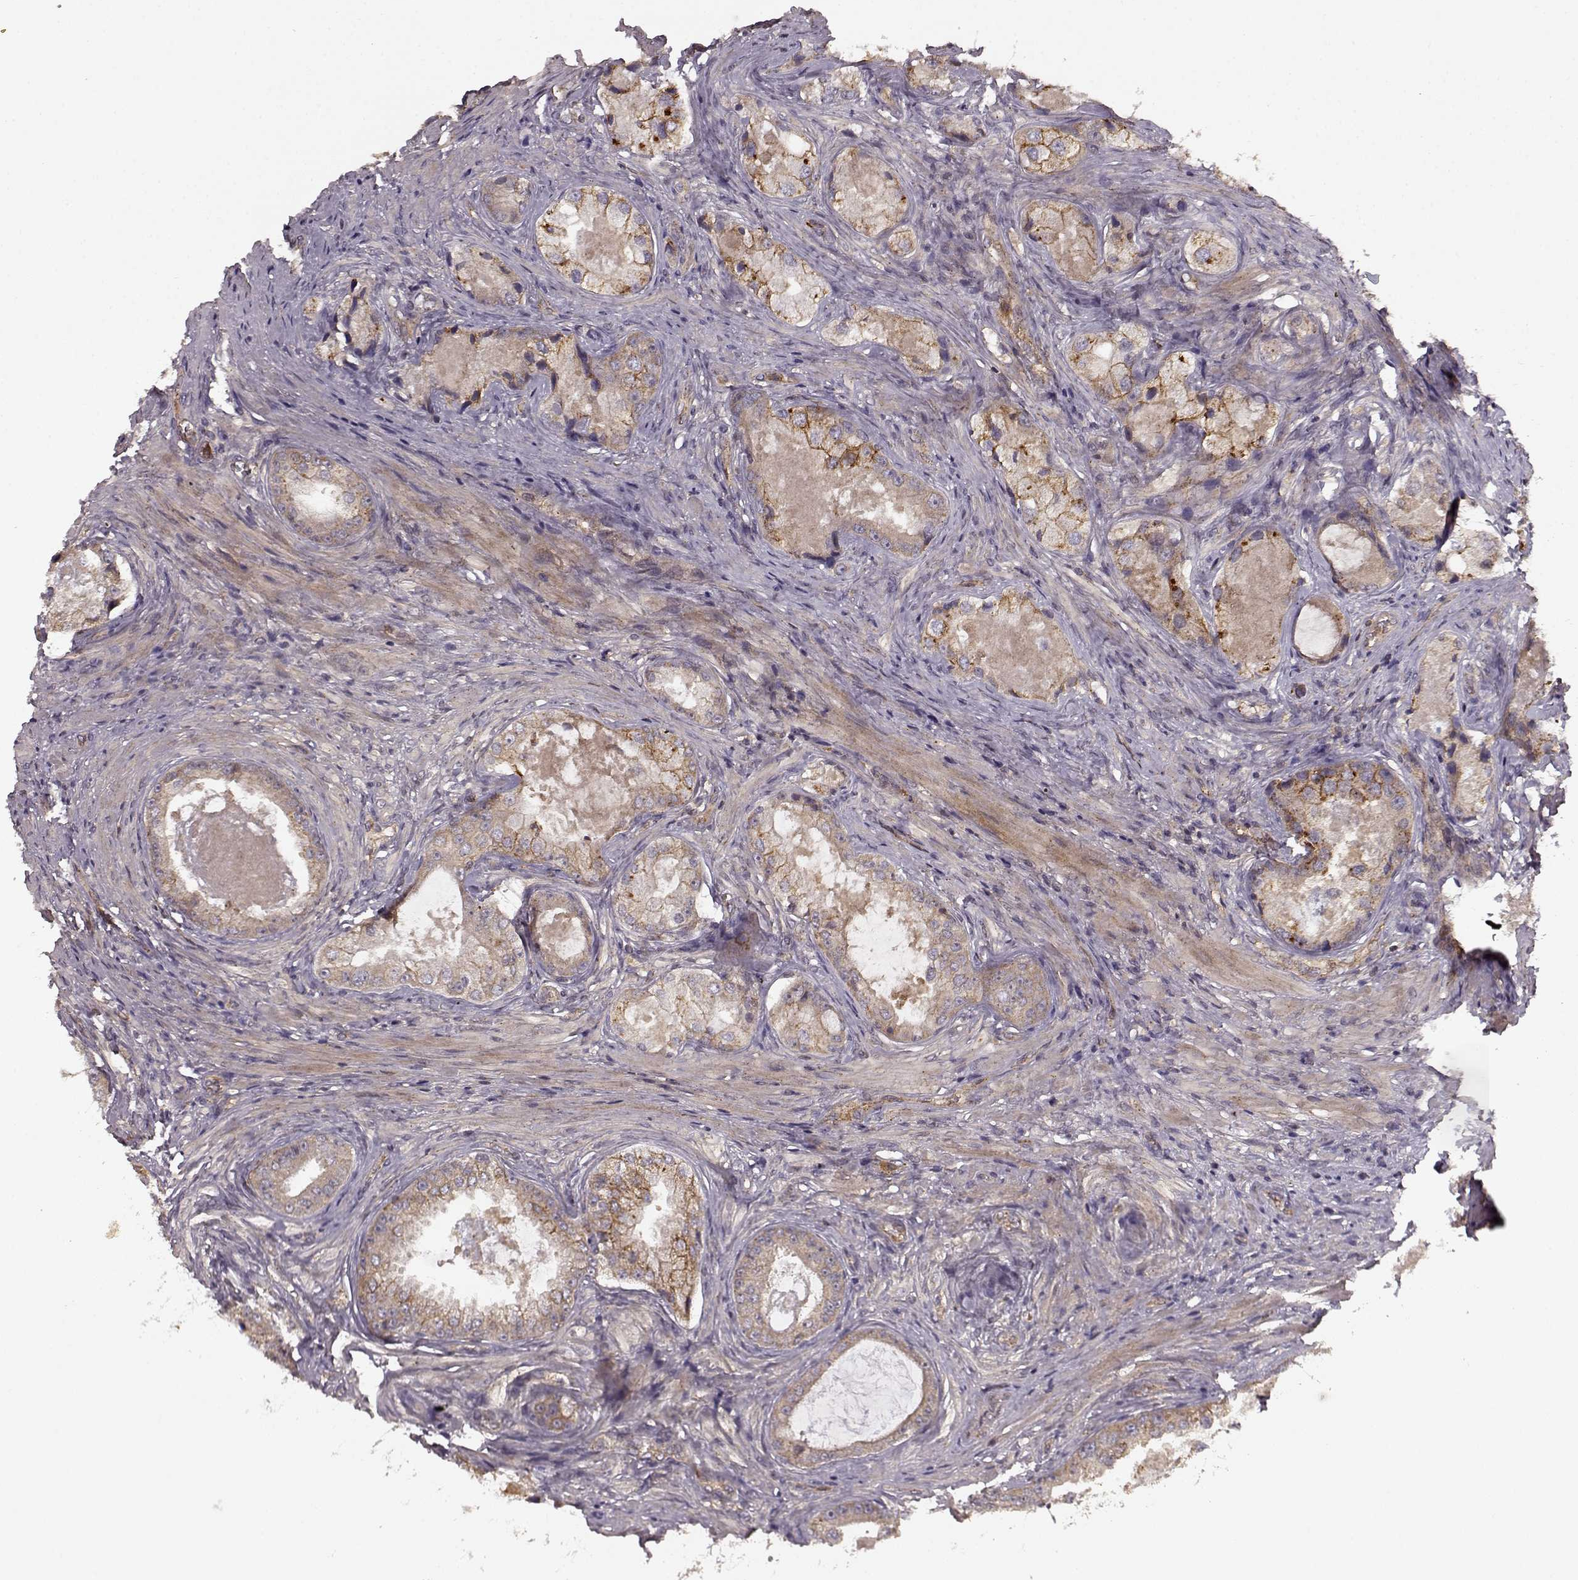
{"staining": {"intensity": "moderate", "quantity": ">75%", "location": "cytoplasmic/membranous"}, "tissue": "prostate cancer", "cell_type": "Tumor cells", "image_type": "cancer", "snomed": [{"axis": "morphology", "description": "Adenocarcinoma, Low grade"}, {"axis": "topography", "description": "Prostate"}], "caption": "Prostate adenocarcinoma (low-grade) stained with a brown dye shows moderate cytoplasmic/membranous positive positivity in about >75% of tumor cells.", "gene": "IFRD2", "patient": {"sex": "male", "age": 68}}